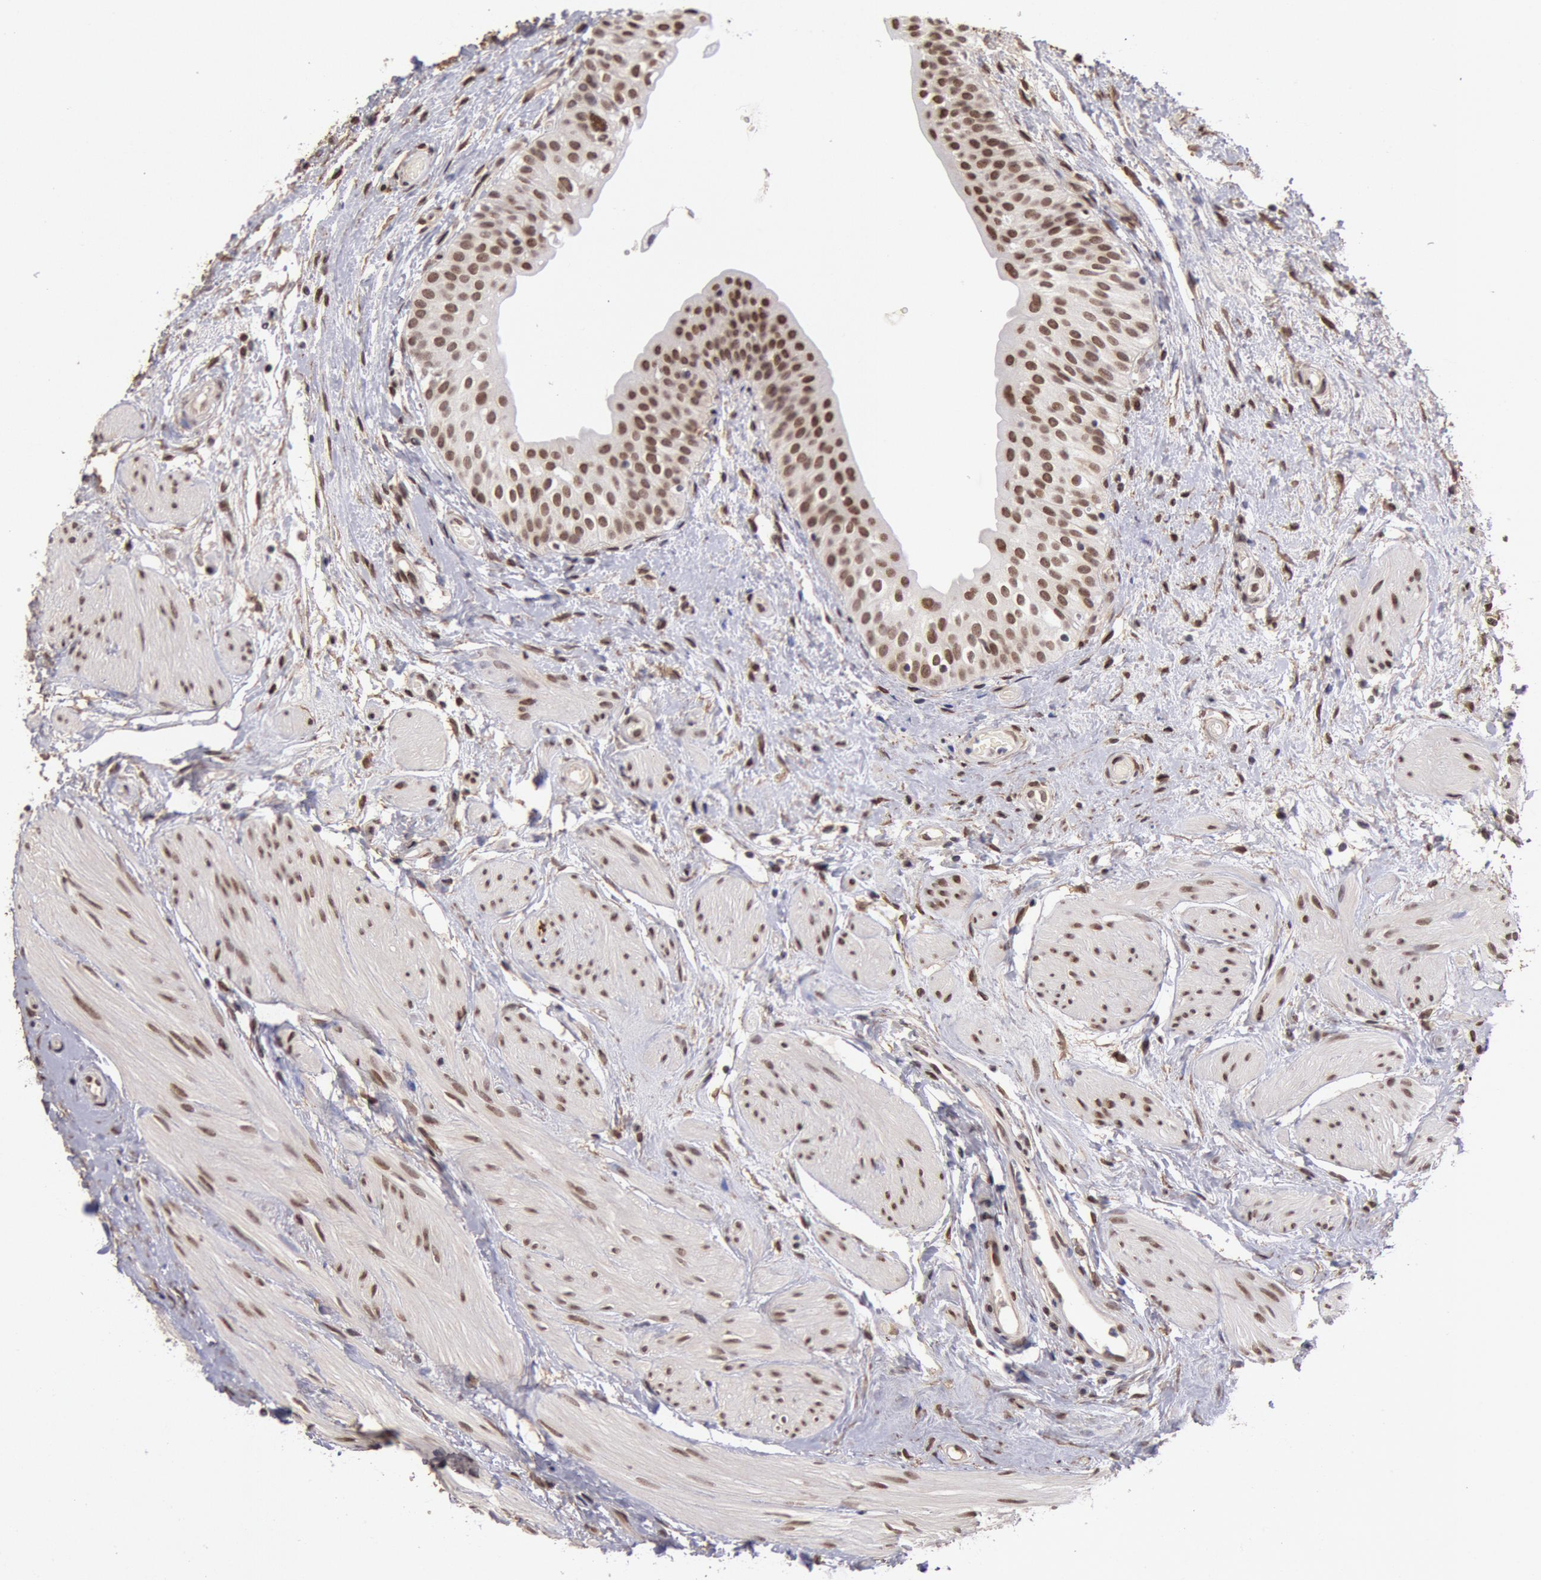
{"staining": {"intensity": "strong", "quantity": ">75%", "location": "nuclear"}, "tissue": "urinary bladder", "cell_type": "Urothelial cells", "image_type": "normal", "snomed": [{"axis": "morphology", "description": "Normal tissue, NOS"}, {"axis": "topography", "description": "Urinary bladder"}], "caption": "Immunohistochemical staining of normal urinary bladder reveals strong nuclear protein expression in approximately >75% of urothelial cells.", "gene": "CDKN2B", "patient": {"sex": "female", "age": 55}}